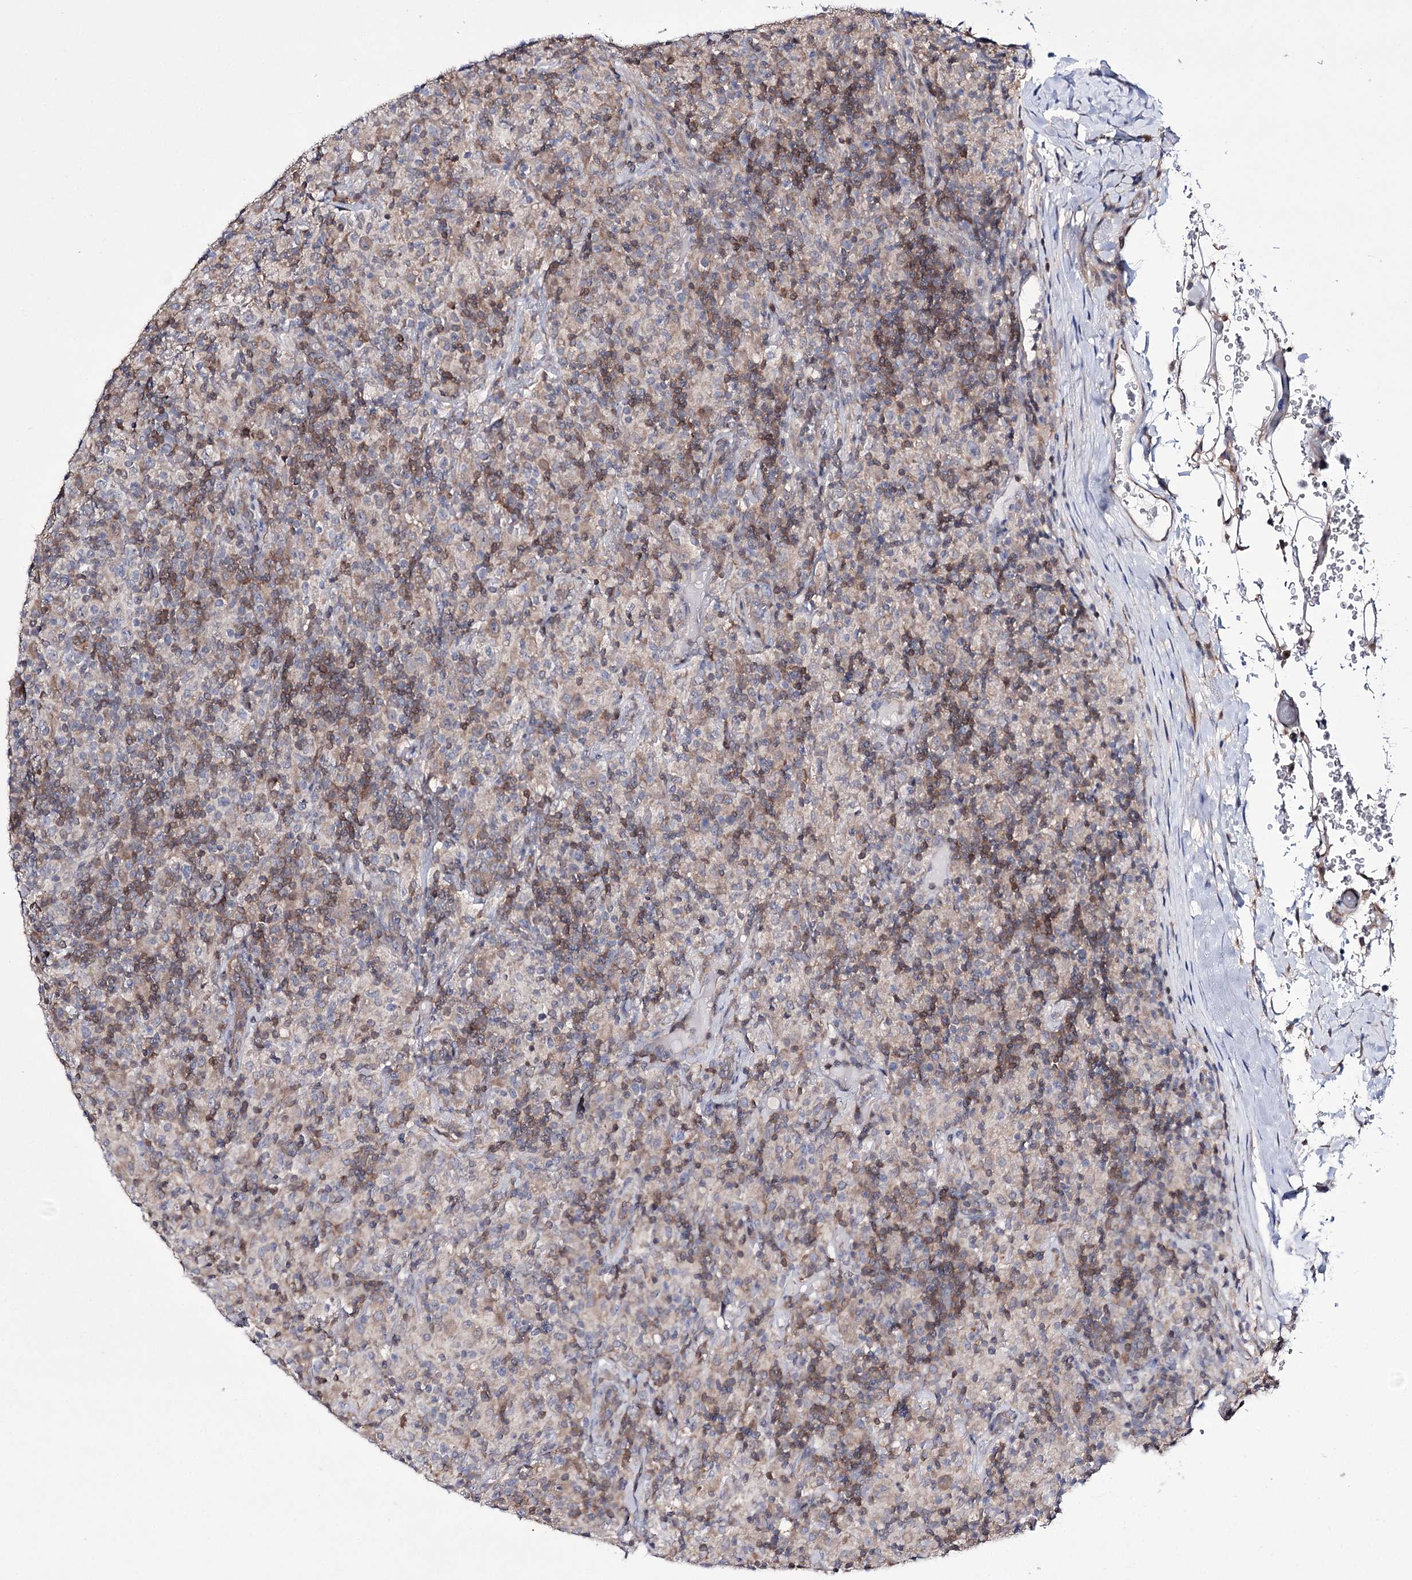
{"staining": {"intensity": "weak", "quantity": "25%-75%", "location": "cytoplasmic/membranous"}, "tissue": "lymphoma", "cell_type": "Tumor cells", "image_type": "cancer", "snomed": [{"axis": "morphology", "description": "Hodgkin's disease, NOS"}, {"axis": "topography", "description": "Lymph node"}], "caption": "Tumor cells show weak cytoplasmic/membranous expression in approximately 25%-75% of cells in lymphoma.", "gene": "PTER", "patient": {"sex": "male", "age": 70}}